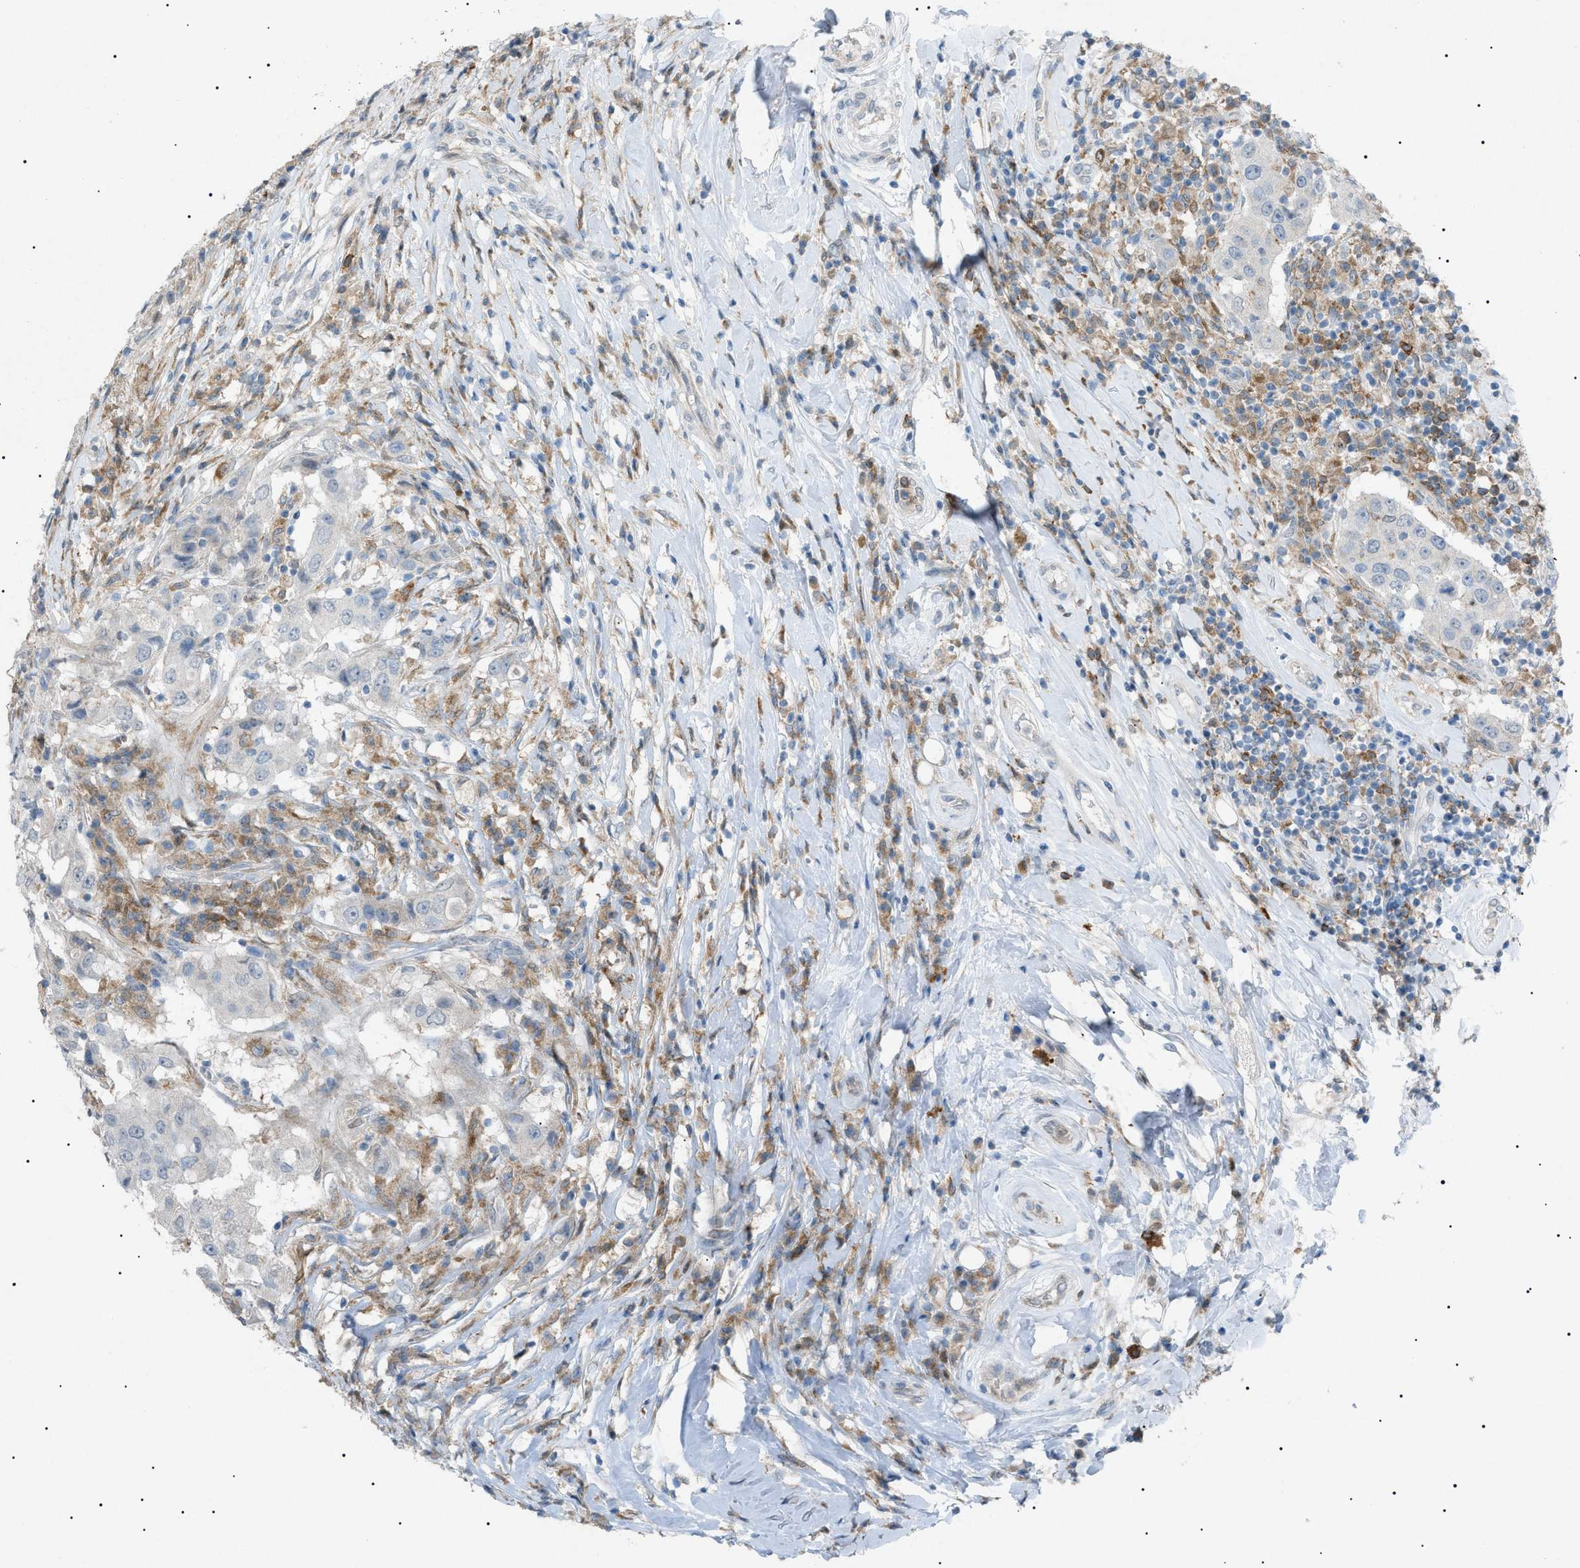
{"staining": {"intensity": "negative", "quantity": "none", "location": "none"}, "tissue": "breast cancer", "cell_type": "Tumor cells", "image_type": "cancer", "snomed": [{"axis": "morphology", "description": "Duct carcinoma"}, {"axis": "topography", "description": "Breast"}], "caption": "This is an IHC micrograph of invasive ductal carcinoma (breast). There is no expression in tumor cells.", "gene": "BTK", "patient": {"sex": "female", "age": 27}}